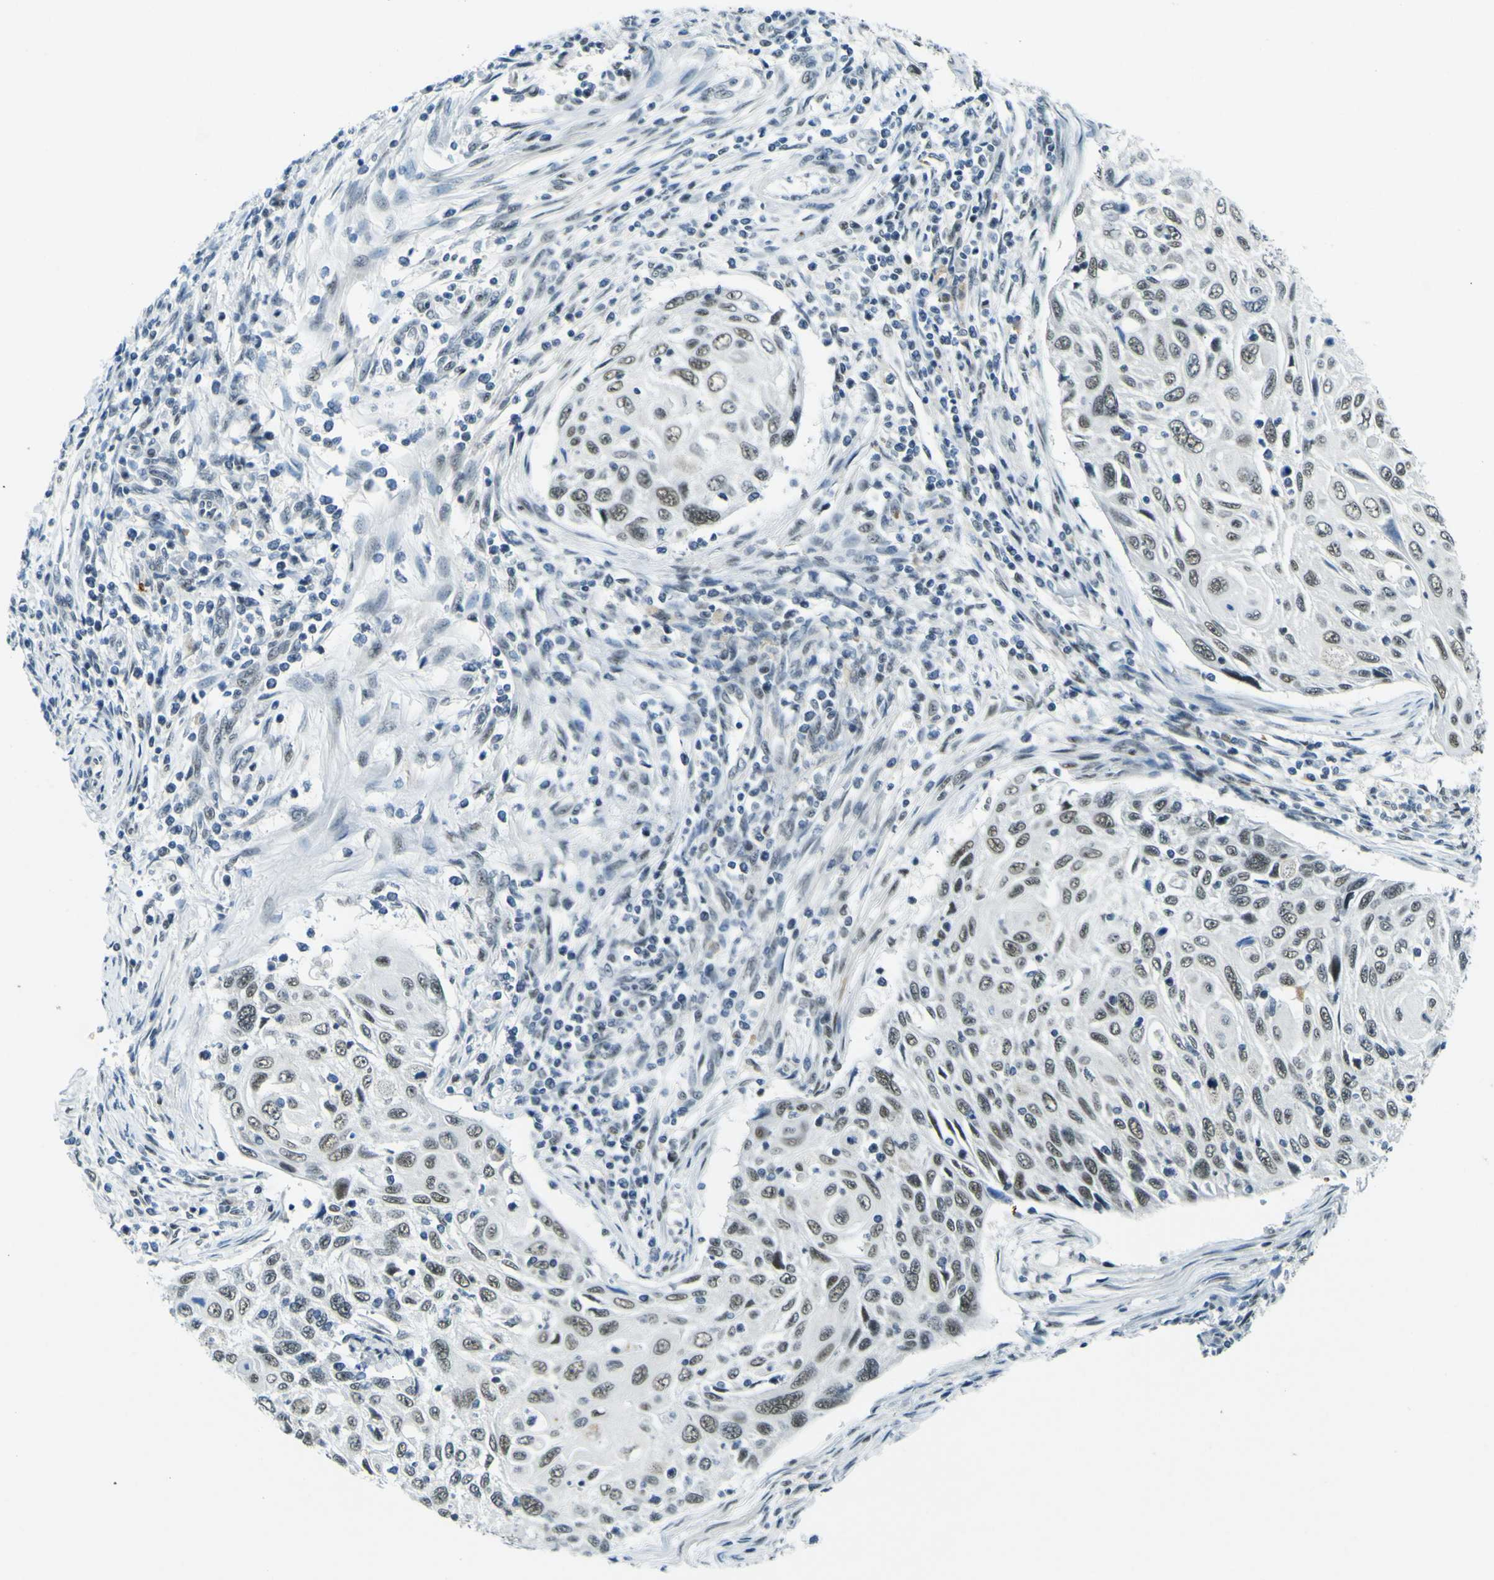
{"staining": {"intensity": "moderate", "quantity": "25%-75%", "location": "nuclear"}, "tissue": "cervical cancer", "cell_type": "Tumor cells", "image_type": "cancer", "snomed": [{"axis": "morphology", "description": "Squamous cell carcinoma, NOS"}, {"axis": "topography", "description": "Cervix"}], "caption": "High-power microscopy captured an immunohistochemistry (IHC) photomicrograph of cervical cancer, revealing moderate nuclear staining in about 25%-75% of tumor cells.", "gene": "CEBPG", "patient": {"sex": "female", "age": 70}}